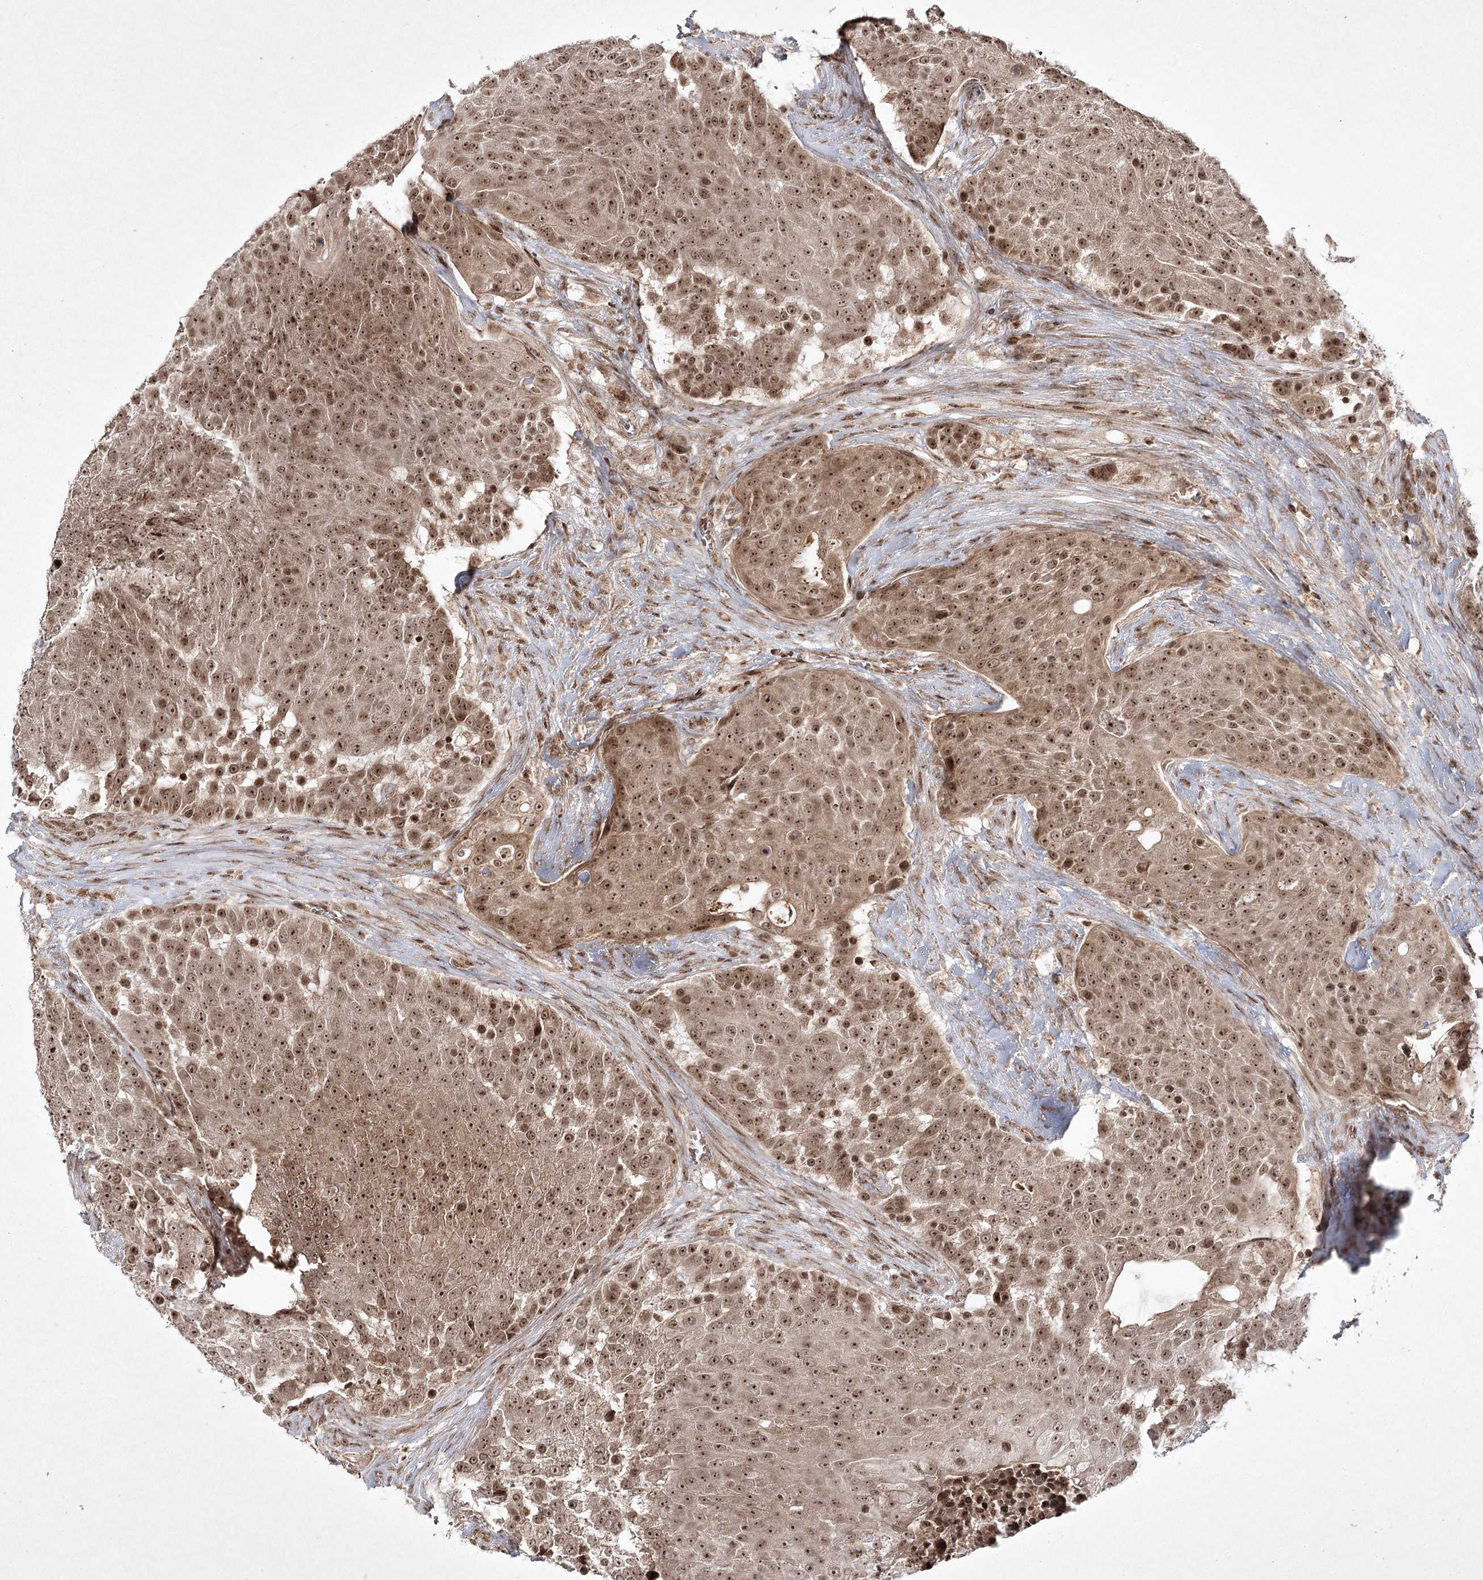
{"staining": {"intensity": "moderate", "quantity": ">75%", "location": "nuclear"}, "tissue": "urothelial cancer", "cell_type": "Tumor cells", "image_type": "cancer", "snomed": [{"axis": "morphology", "description": "Urothelial carcinoma, High grade"}, {"axis": "topography", "description": "Urinary bladder"}], "caption": "The histopathology image reveals staining of urothelial cancer, revealing moderate nuclear protein staining (brown color) within tumor cells. Ihc stains the protein of interest in brown and the nuclei are stained blue.", "gene": "CARM1", "patient": {"sex": "female", "age": 63}}